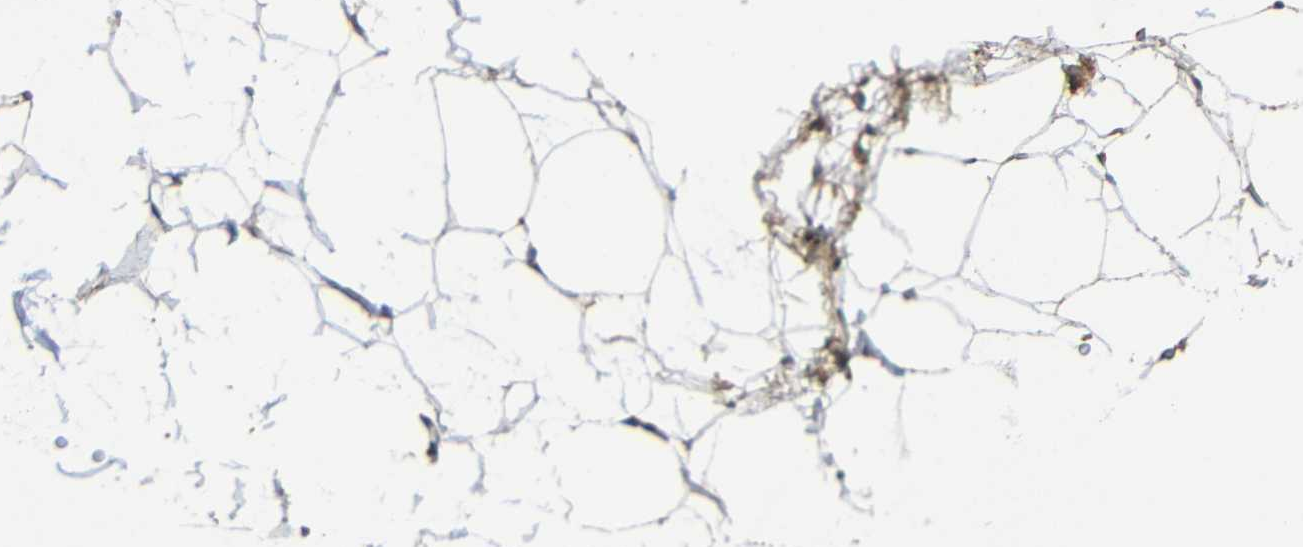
{"staining": {"intensity": "negative", "quantity": "none", "location": "none"}, "tissue": "adipose tissue", "cell_type": "Adipocytes", "image_type": "normal", "snomed": [{"axis": "morphology", "description": "Normal tissue, NOS"}, {"axis": "topography", "description": "Breast"}, {"axis": "topography", "description": "Soft tissue"}], "caption": "Immunohistochemistry (IHC) of benign human adipose tissue demonstrates no expression in adipocytes.", "gene": "ADAM15", "patient": {"sex": "female", "age": 75}}